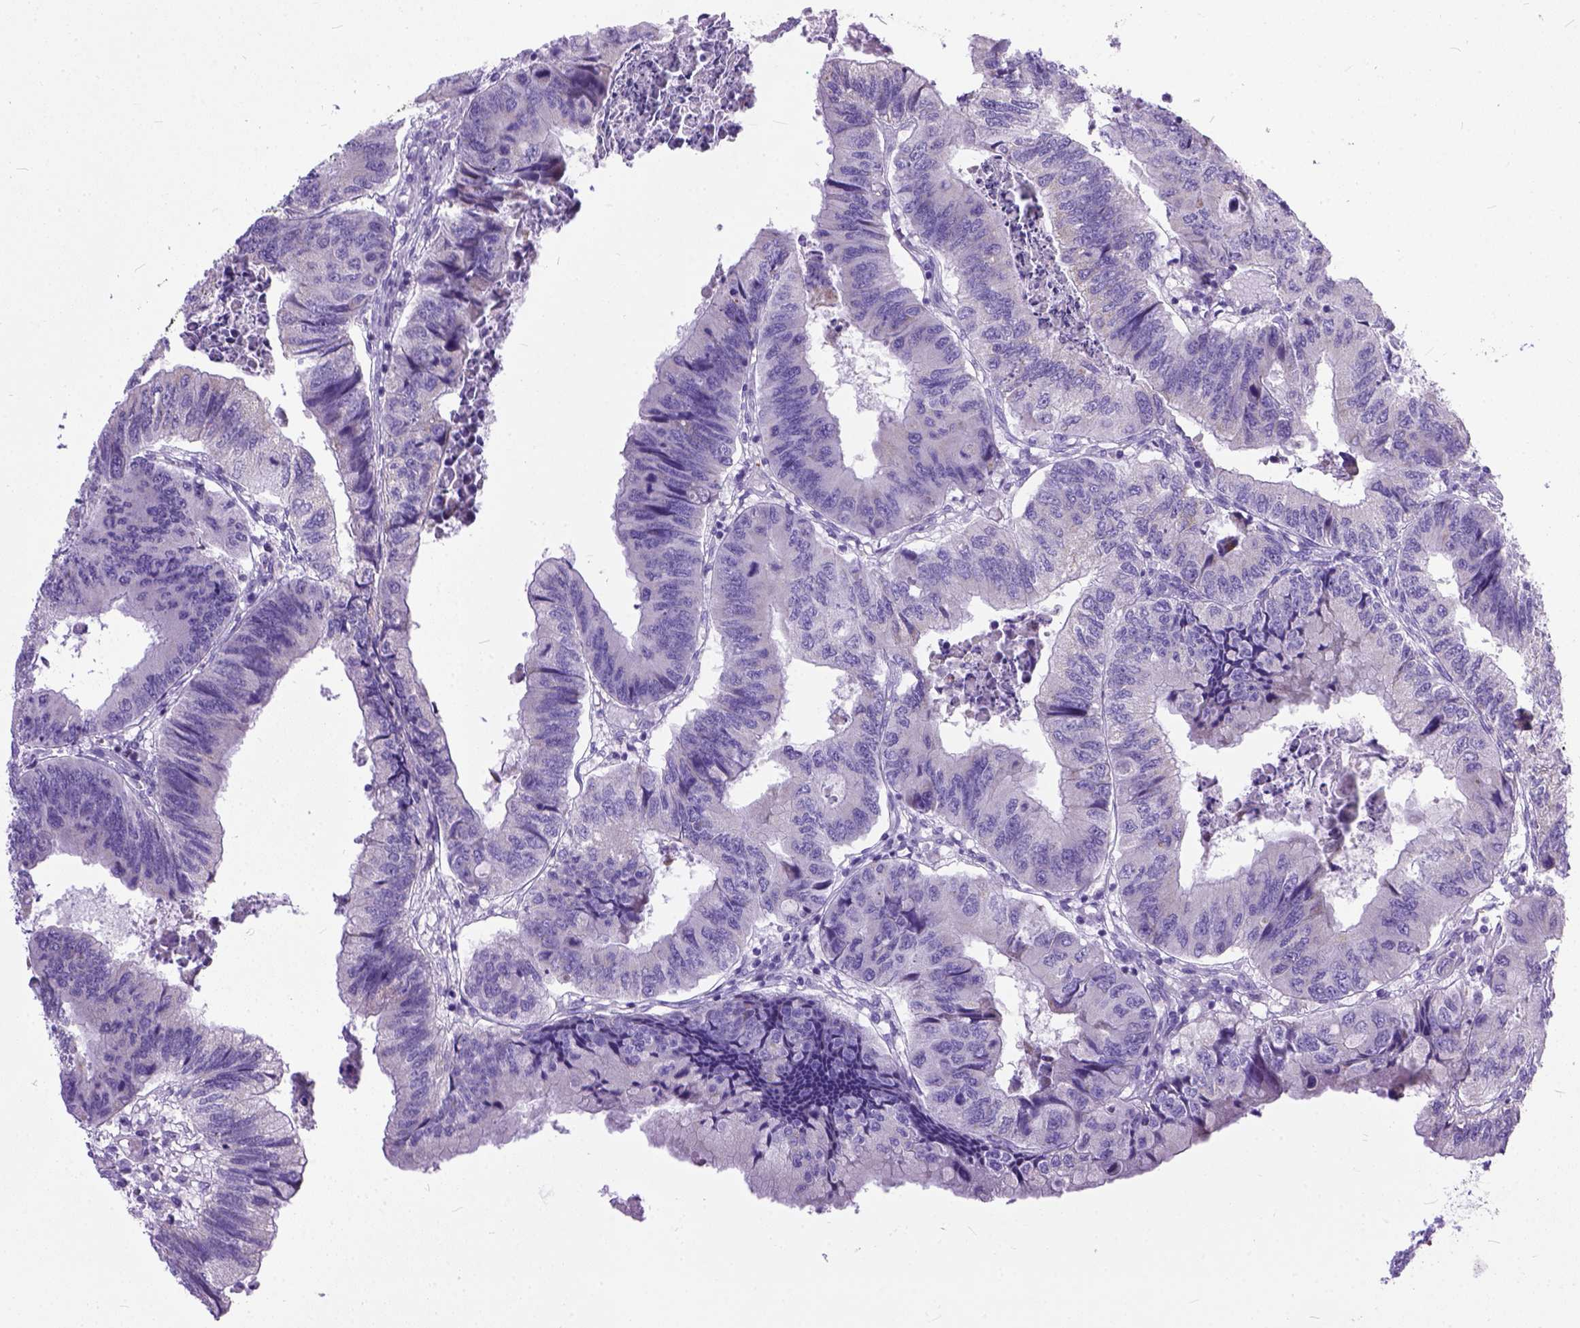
{"staining": {"intensity": "negative", "quantity": "none", "location": "none"}, "tissue": "colorectal cancer", "cell_type": "Tumor cells", "image_type": "cancer", "snomed": [{"axis": "morphology", "description": "Adenocarcinoma, NOS"}, {"axis": "topography", "description": "Colon"}], "caption": "Tumor cells are negative for protein expression in human colorectal cancer. (Brightfield microscopy of DAB (3,3'-diaminobenzidine) immunohistochemistry (IHC) at high magnification).", "gene": "PLK5", "patient": {"sex": "male", "age": 53}}